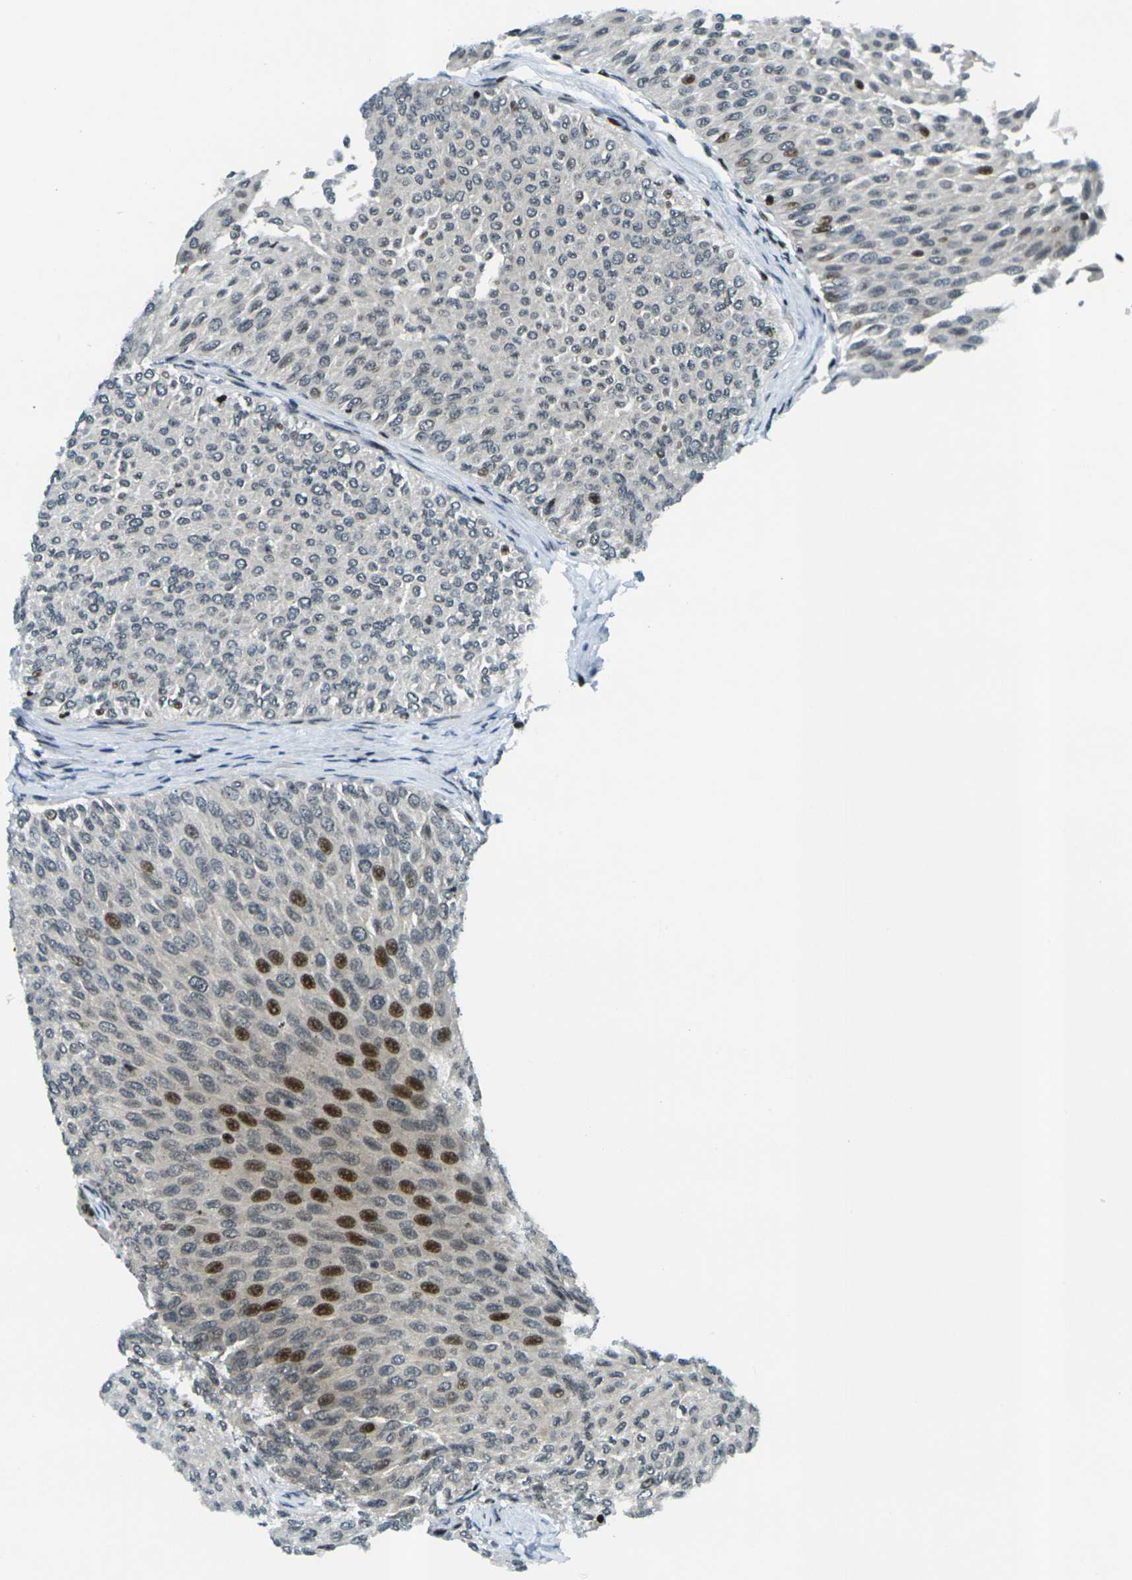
{"staining": {"intensity": "strong", "quantity": "<25%", "location": "nuclear"}, "tissue": "urothelial cancer", "cell_type": "Tumor cells", "image_type": "cancer", "snomed": [{"axis": "morphology", "description": "Urothelial carcinoma, Low grade"}, {"axis": "topography", "description": "Urinary bladder"}], "caption": "Immunohistochemistry of urothelial carcinoma (low-grade) shows medium levels of strong nuclear expression in about <25% of tumor cells.", "gene": "H3-3A", "patient": {"sex": "male", "age": 78}}